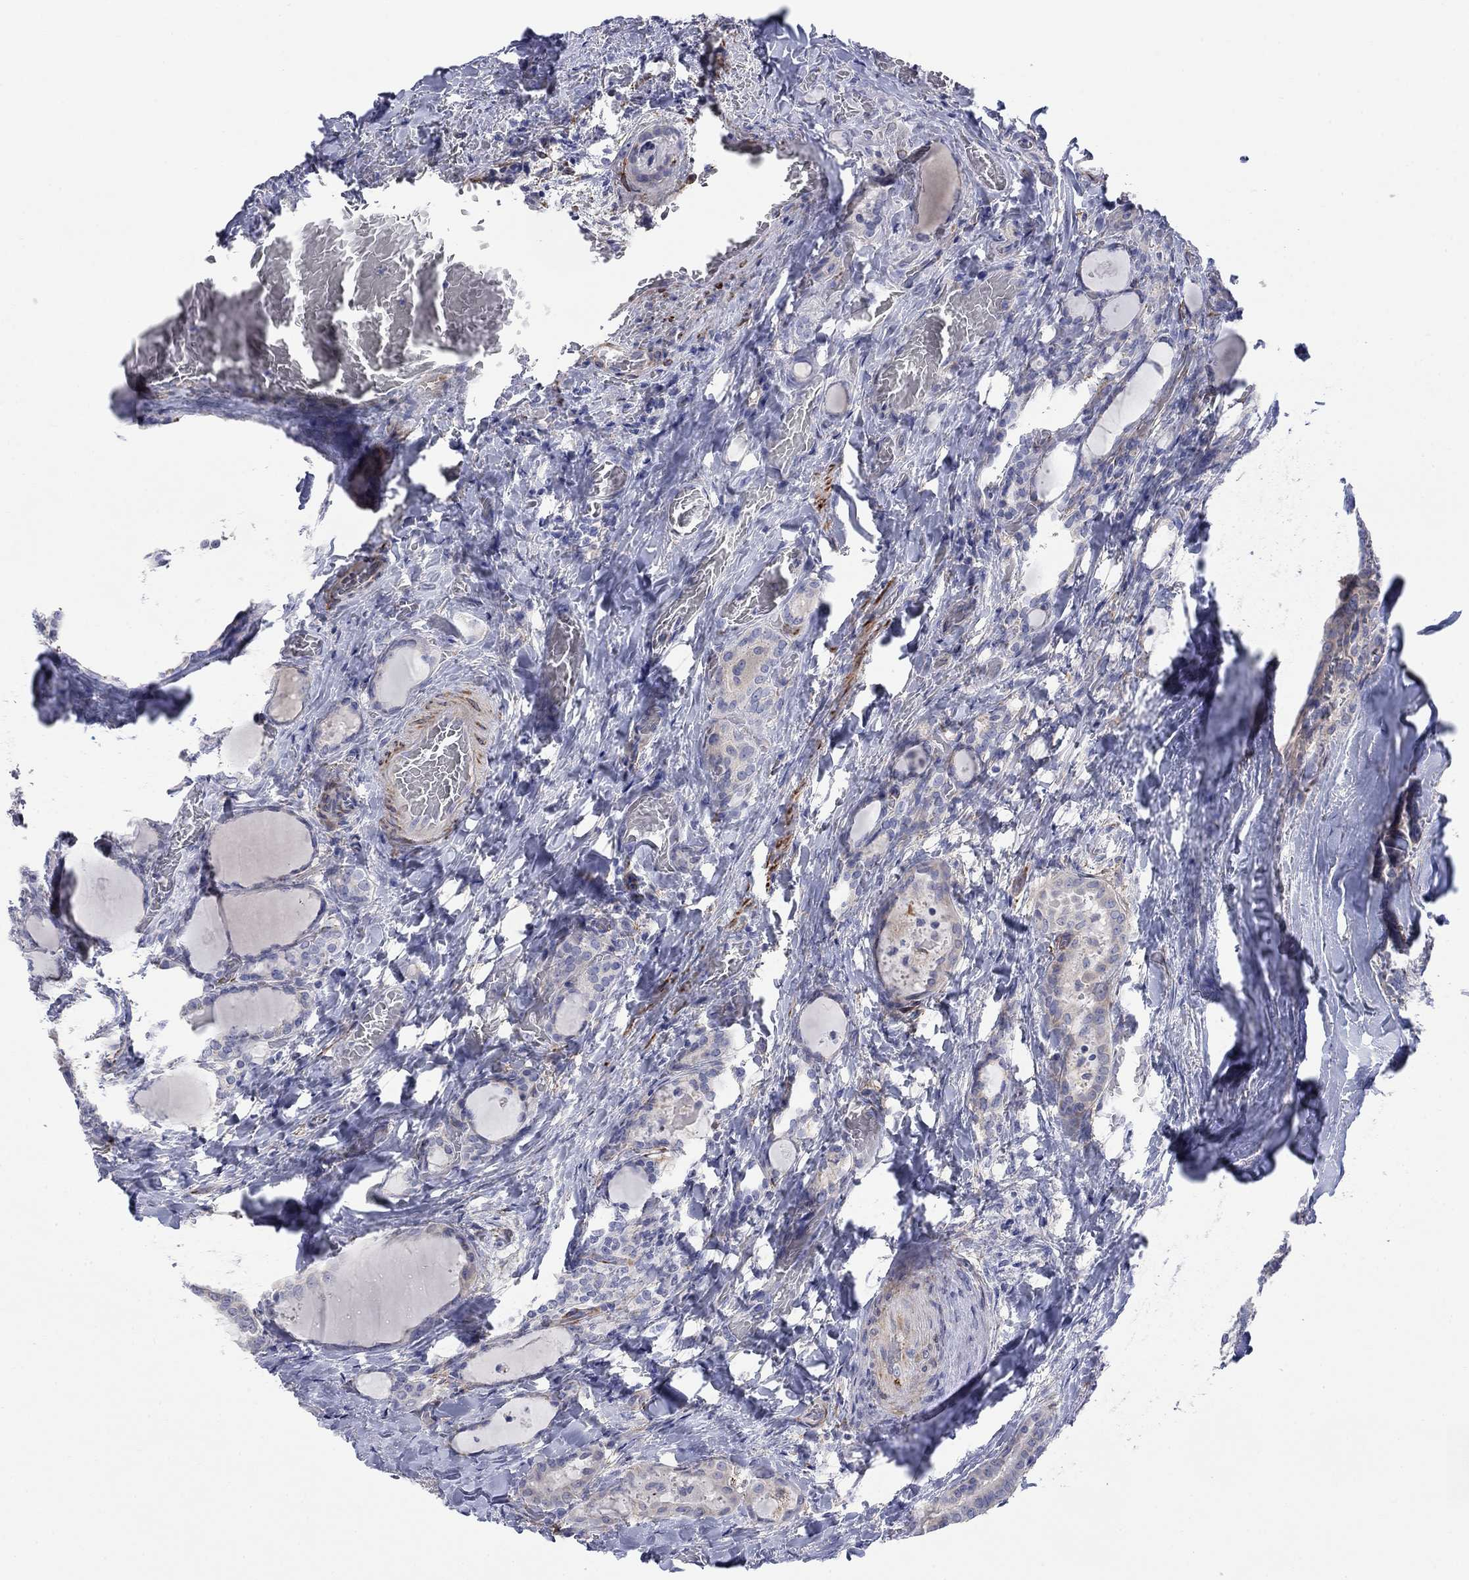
{"staining": {"intensity": "negative", "quantity": "none", "location": "none"}, "tissue": "thyroid cancer", "cell_type": "Tumor cells", "image_type": "cancer", "snomed": [{"axis": "morphology", "description": "Papillary adenocarcinoma, NOS"}, {"axis": "topography", "description": "Thyroid gland"}], "caption": "Tumor cells are negative for protein expression in human thyroid cancer.", "gene": "PTPRZ1", "patient": {"sex": "female", "age": 39}}